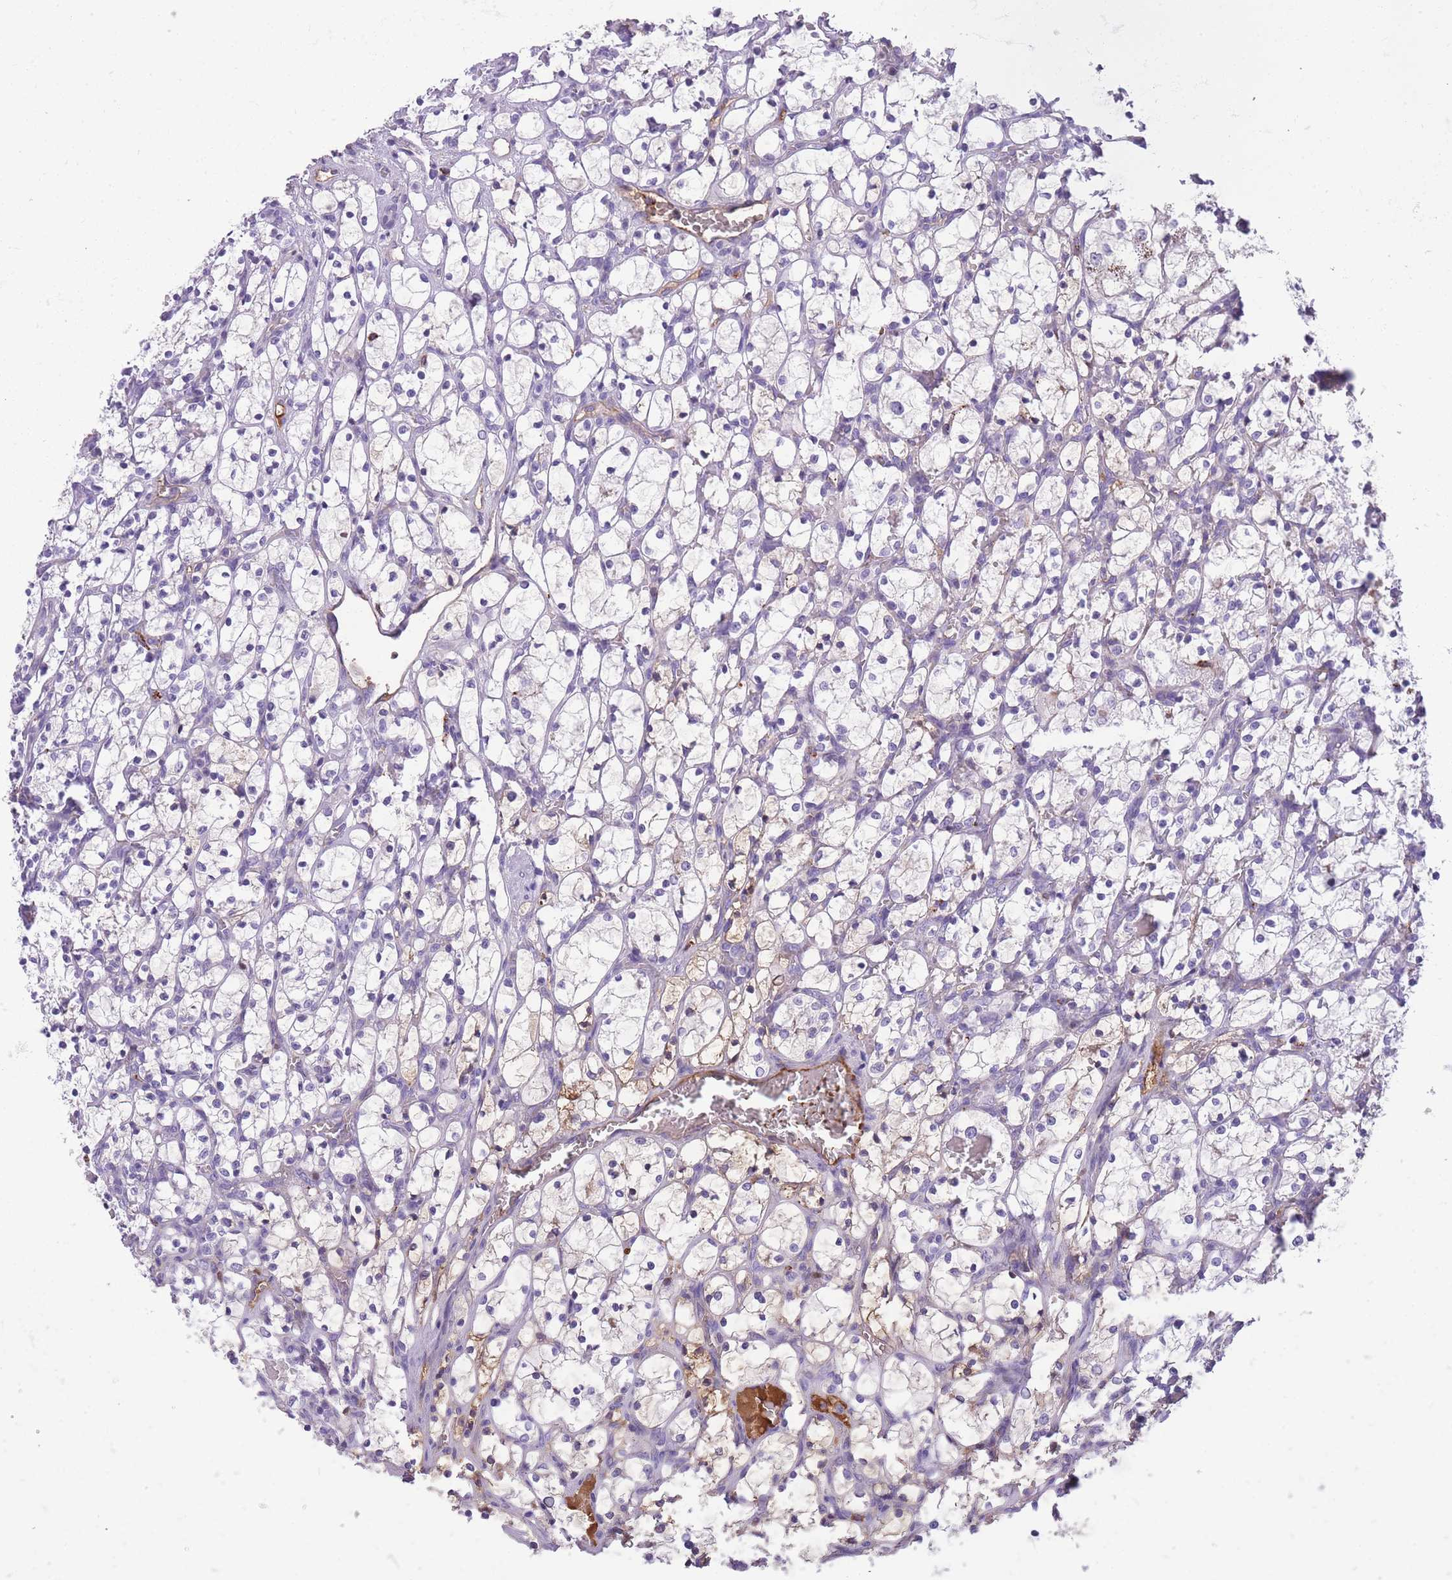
{"staining": {"intensity": "negative", "quantity": "none", "location": "none"}, "tissue": "renal cancer", "cell_type": "Tumor cells", "image_type": "cancer", "snomed": [{"axis": "morphology", "description": "Adenocarcinoma, NOS"}, {"axis": "topography", "description": "Kidney"}], "caption": "Immunohistochemistry (IHC) image of renal adenocarcinoma stained for a protein (brown), which shows no expression in tumor cells.", "gene": "GNAT1", "patient": {"sex": "female", "age": 69}}